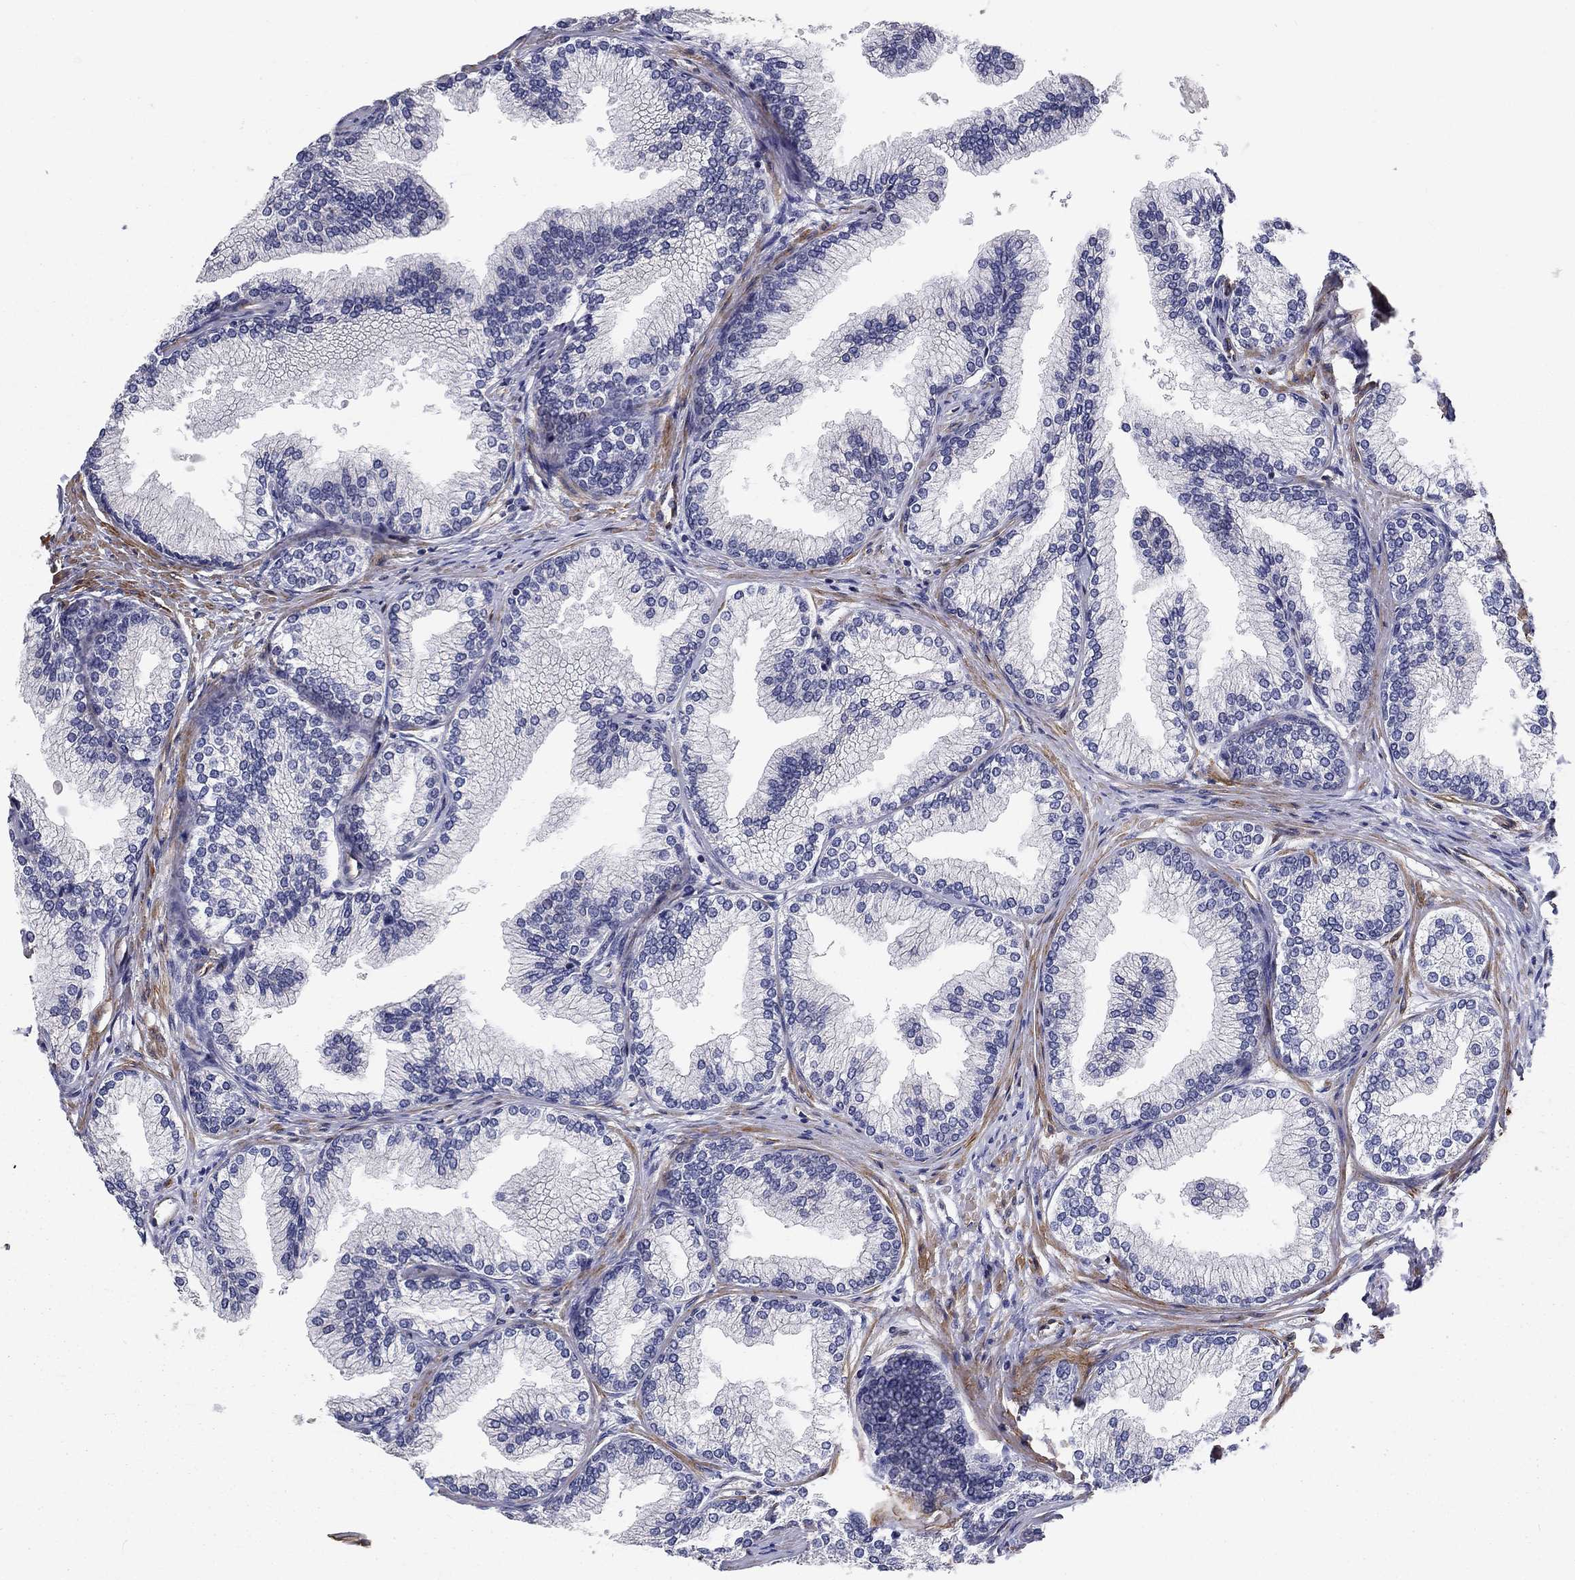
{"staining": {"intensity": "negative", "quantity": "none", "location": "none"}, "tissue": "prostate", "cell_type": "Glandular cells", "image_type": "normal", "snomed": [{"axis": "morphology", "description": "Normal tissue, NOS"}, {"axis": "topography", "description": "Prostate"}], "caption": "Immunohistochemical staining of unremarkable human prostate shows no significant expression in glandular cells.", "gene": "SYNC", "patient": {"sex": "male", "age": 72}}